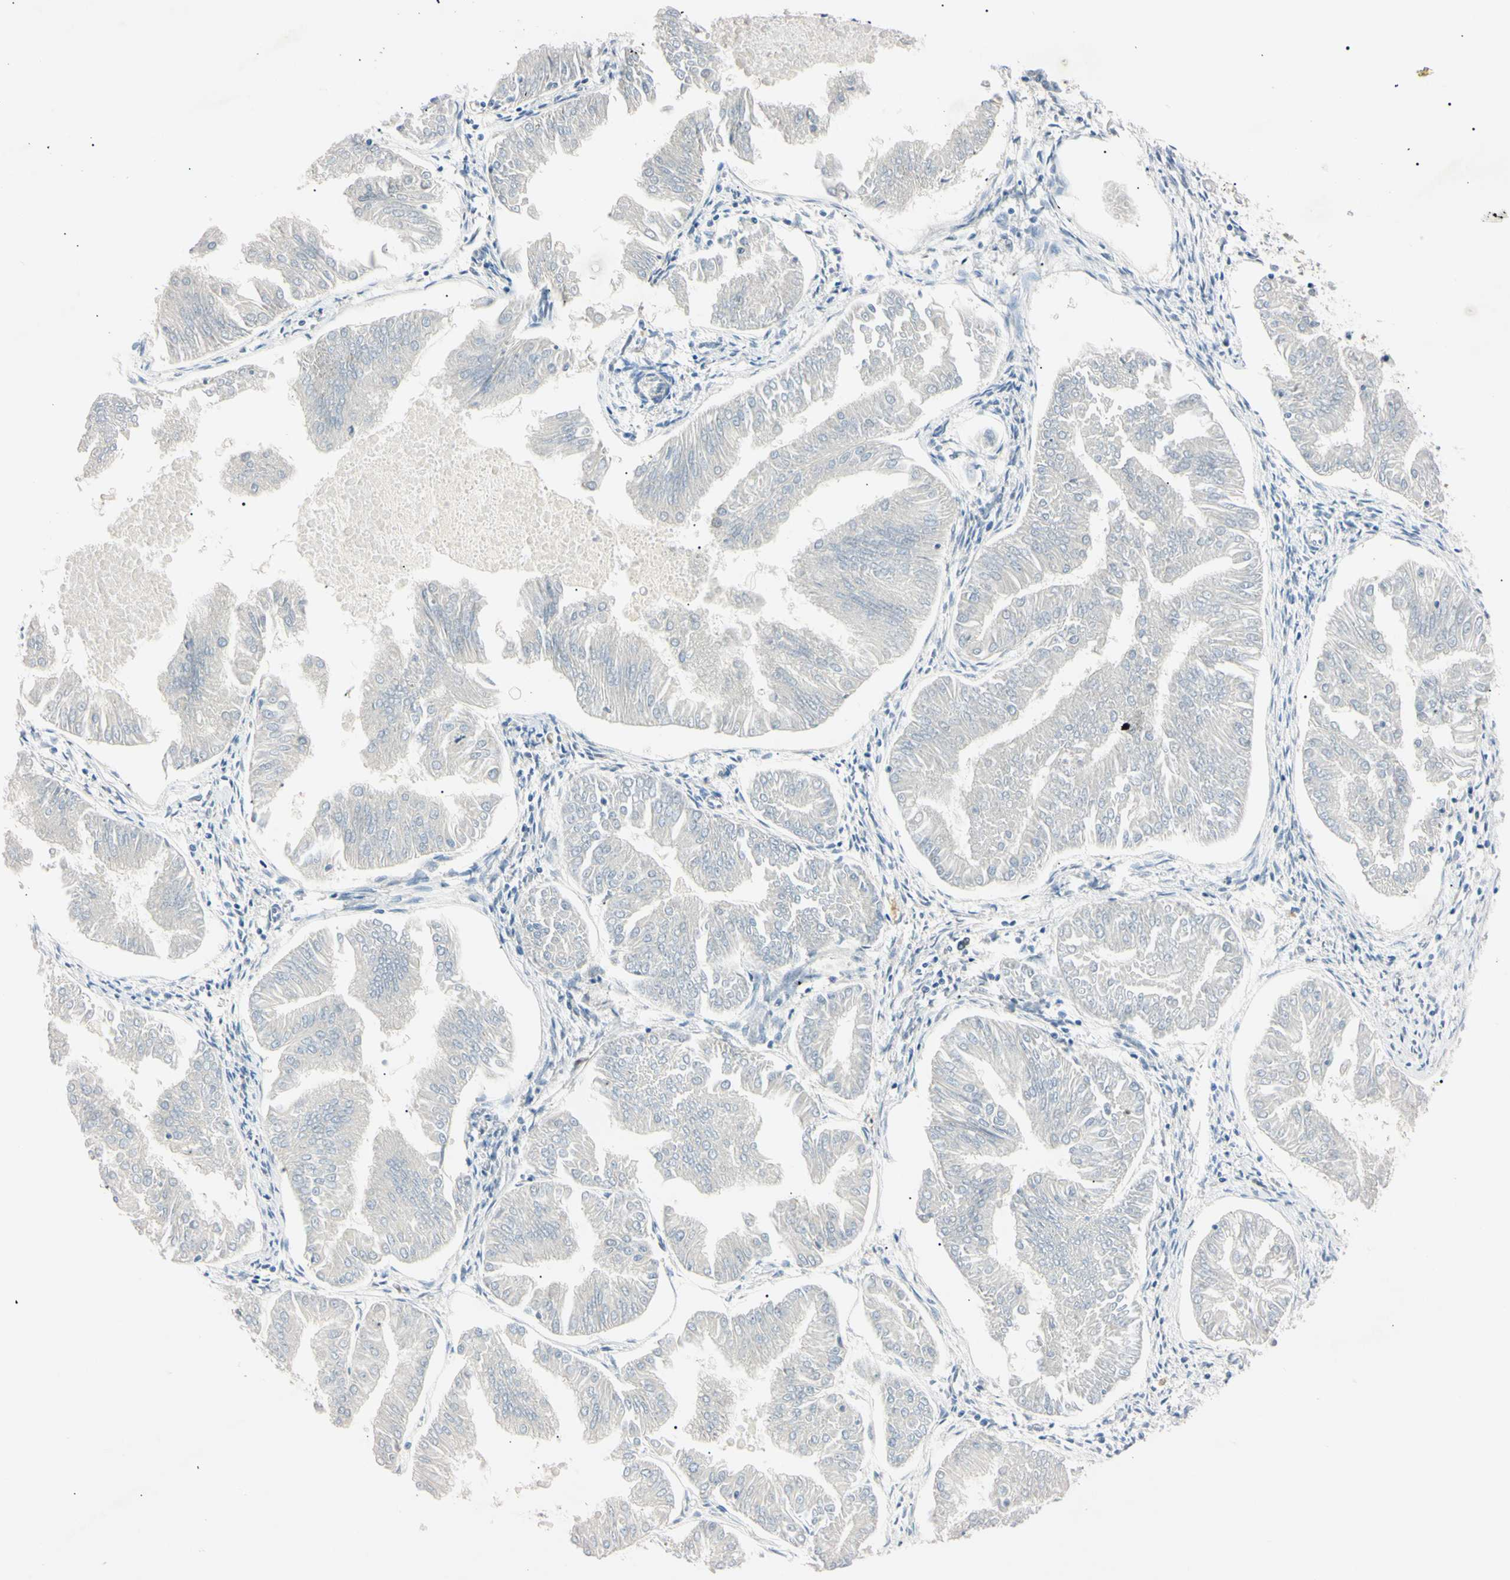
{"staining": {"intensity": "negative", "quantity": "none", "location": "none"}, "tissue": "endometrial cancer", "cell_type": "Tumor cells", "image_type": "cancer", "snomed": [{"axis": "morphology", "description": "Adenocarcinoma, NOS"}, {"axis": "topography", "description": "Endometrium"}], "caption": "Tumor cells are negative for brown protein staining in endometrial cancer (adenocarcinoma). Brightfield microscopy of immunohistochemistry stained with DAB (3,3'-diaminobenzidine) (brown) and hematoxylin (blue), captured at high magnification.", "gene": "DNAJB12", "patient": {"sex": "female", "age": 53}}